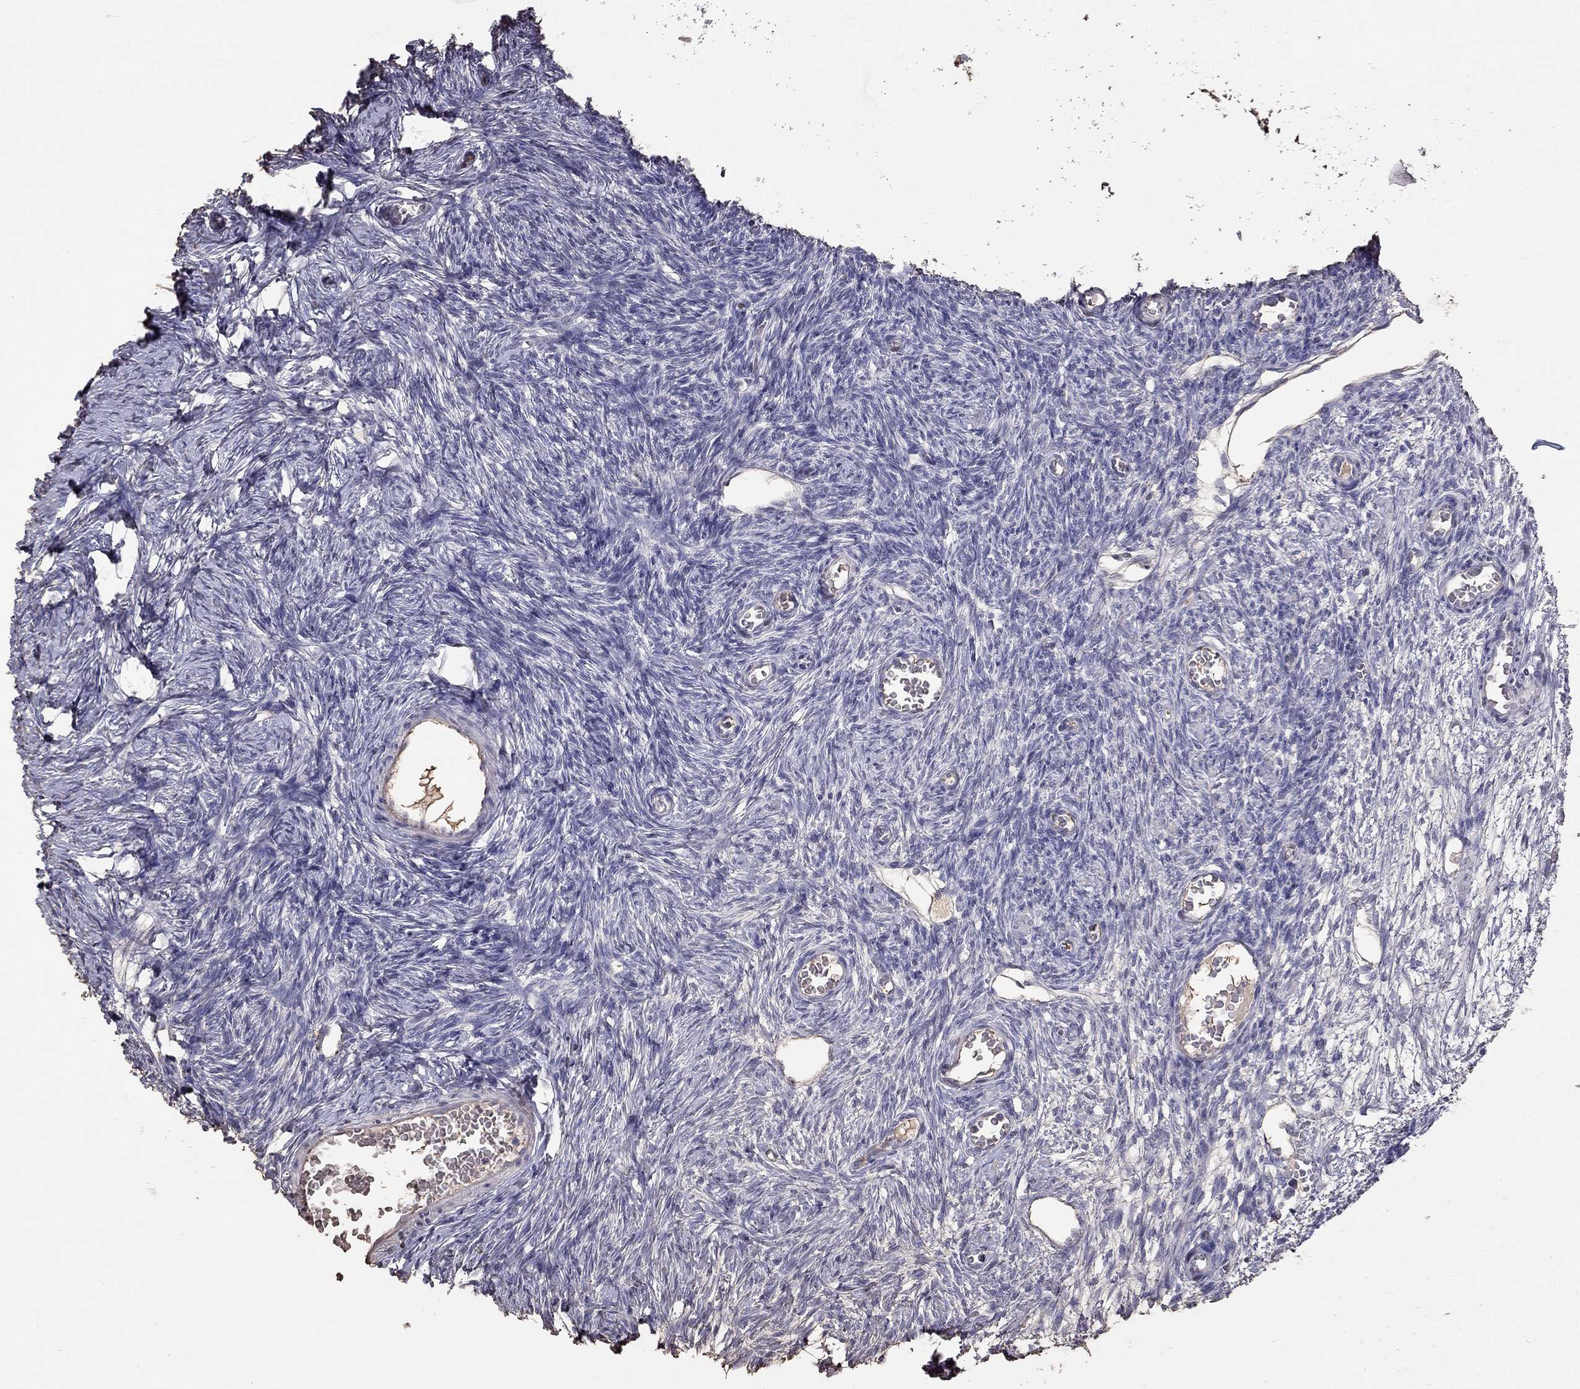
{"staining": {"intensity": "negative", "quantity": "none", "location": "none"}, "tissue": "ovary", "cell_type": "Follicle cells", "image_type": "normal", "snomed": [{"axis": "morphology", "description": "Normal tissue, NOS"}, {"axis": "topography", "description": "Ovary"}], "caption": "This image is of normal ovary stained with immunohistochemistry to label a protein in brown with the nuclei are counter-stained blue. There is no staining in follicle cells. The staining is performed using DAB (3,3'-diaminobenzidine) brown chromogen with nuclei counter-stained in using hematoxylin.", "gene": "SUN3", "patient": {"sex": "female", "age": 27}}